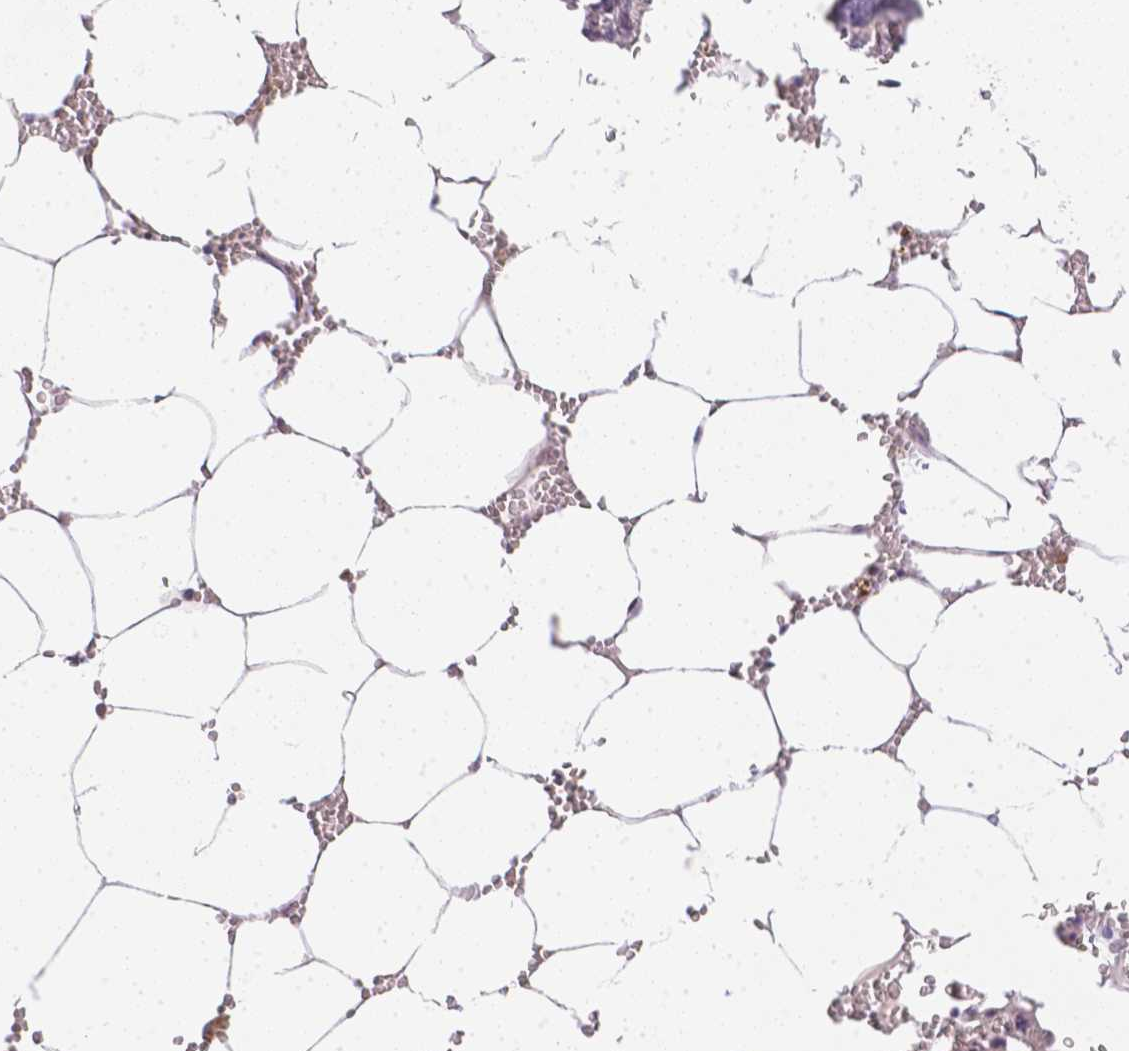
{"staining": {"intensity": "weak", "quantity": "<25%", "location": "nuclear"}, "tissue": "bone marrow", "cell_type": "Hematopoietic cells", "image_type": "normal", "snomed": [{"axis": "morphology", "description": "Normal tissue, NOS"}, {"axis": "topography", "description": "Bone marrow"}], "caption": "Immunohistochemical staining of normal bone marrow exhibits no significant staining in hematopoietic cells. Brightfield microscopy of immunohistochemistry stained with DAB (brown) and hematoxylin (blue), captured at high magnification.", "gene": "ZNF280B", "patient": {"sex": "male", "age": 54}}